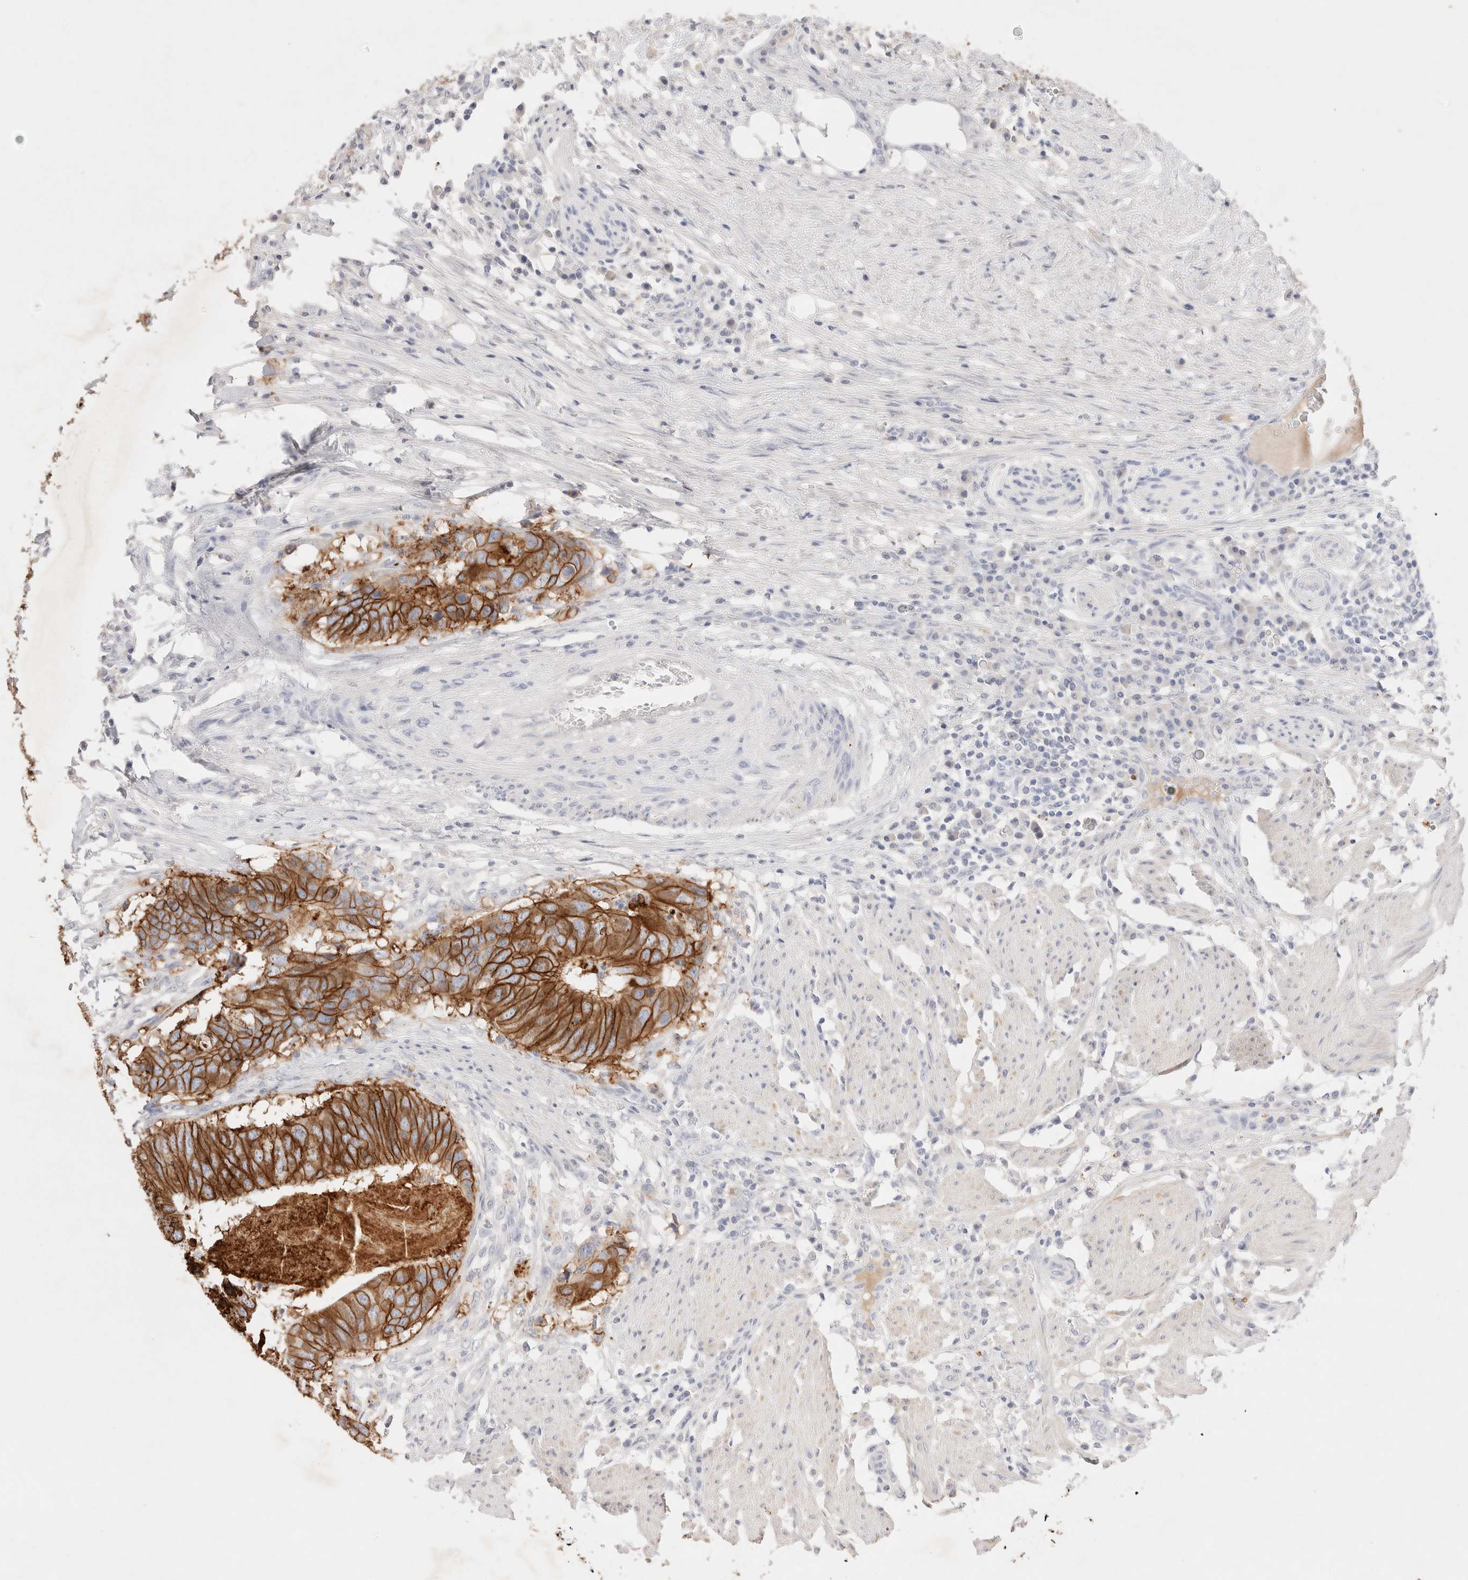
{"staining": {"intensity": "strong", "quantity": ">75%", "location": "cytoplasmic/membranous"}, "tissue": "colorectal cancer", "cell_type": "Tumor cells", "image_type": "cancer", "snomed": [{"axis": "morphology", "description": "Adenocarcinoma, NOS"}, {"axis": "topography", "description": "Colon"}], "caption": "Adenocarcinoma (colorectal) stained for a protein (brown) reveals strong cytoplasmic/membranous positive positivity in about >75% of tumor cells.", "gene": "EPCAM", "patient": {"sex": "male", "age": 56}}